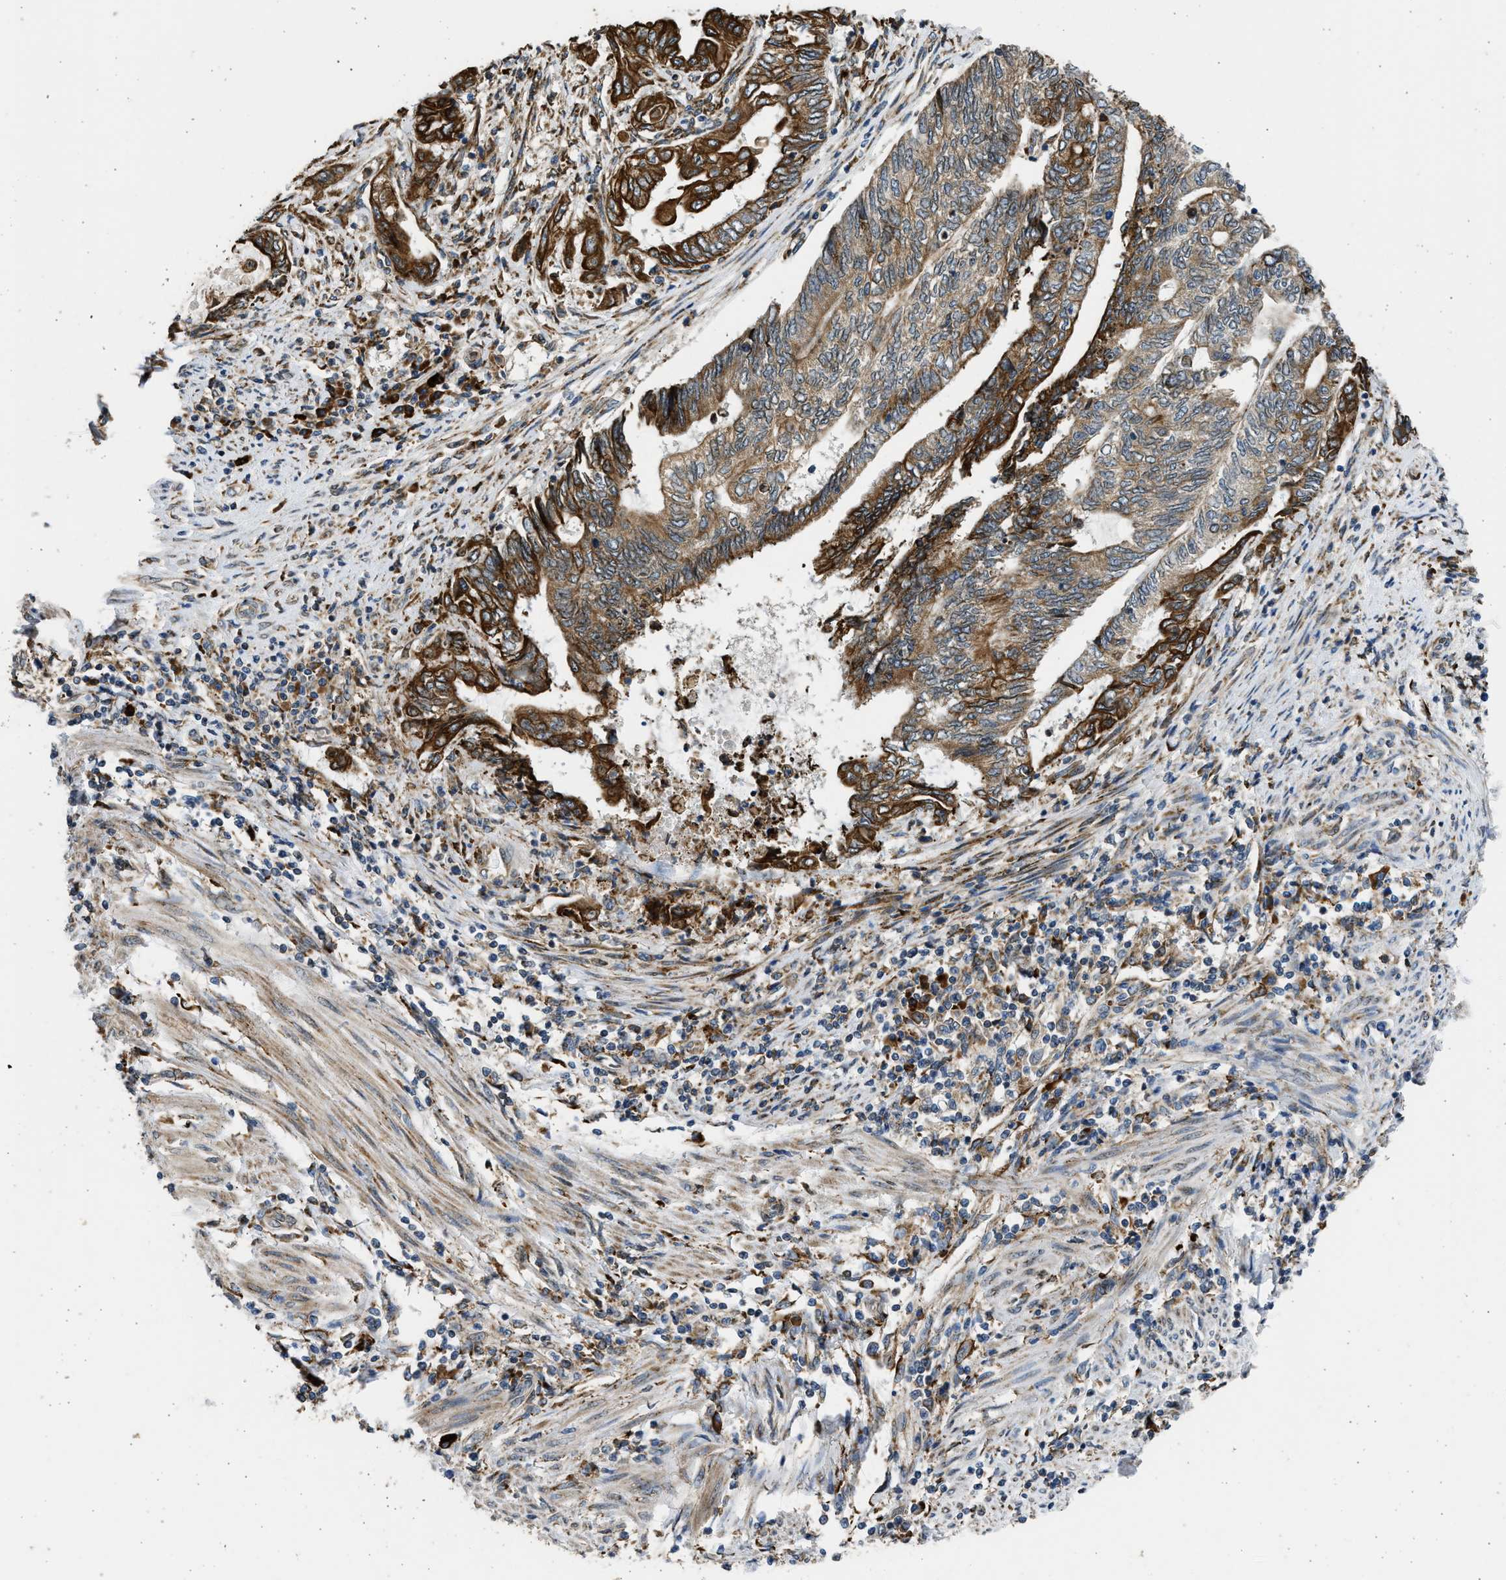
{"staining": {"intensity": "strong", "quantity": ">75%", "location": "cytoplasmic/membranous"}, "tissue": "endometrial cancer", "cell_type": "Tumor cells", "image_type": "cancer", "snomed": [{"axis": "morphology", "description": "Adenocarcinoma, NOS"}, {"axis": "topography", "description": "Uterus"}, {"axis": "topography", "description": "Endometrium"}], "caption": "This is an image of immunohistochemistry (IHC) staining of adenocarcinoma (endometrial), which shows strong staining in the cytoplasmic/membranous of tumor cells.", "gene": "PLD2", "patient": {"sex": "female", "age": 70}}